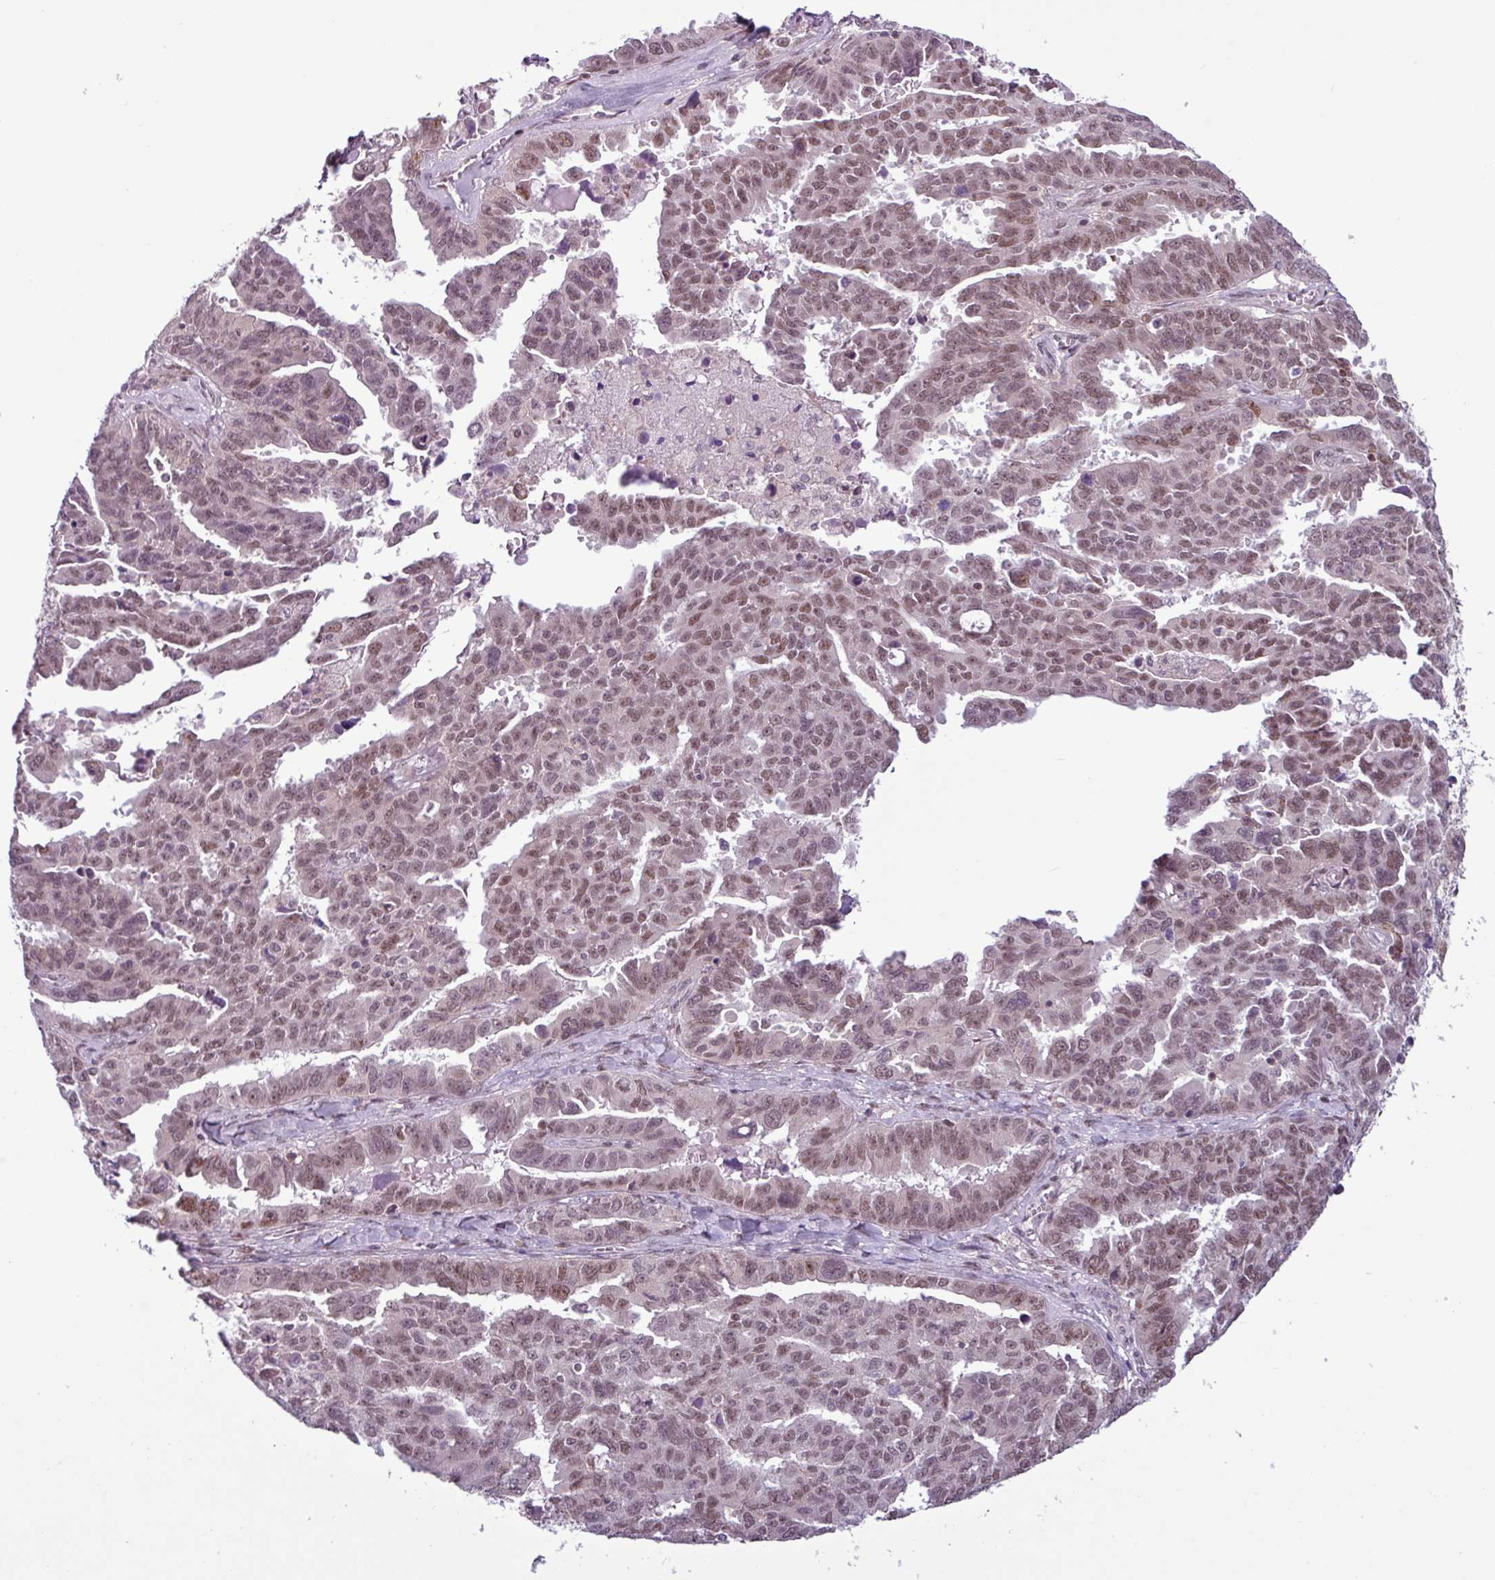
{"staining": {"intensity": "moderate", "quantity": ">75%", "location": "nuclear"}, "tissue": "ovarian cancer", "cell_type": "Tumor cells", "image_type": "cancer", "snomed": [{"axis": "morphology", "description": "Adenocarcinoma, NOS"}, {"axis": "morphology", "description": "Carcinoma, endometroid"}, {"axis": "topography", "description": "Ovary"}], "caption": "Ovarian cancer (adenocarcinoma) was stained to show a protein in brown. There is medium levels of moderate nuclear positivity in approximately >75% of tumor cells.", "gene": "NOTCH2", "patient": {"sex": "female", "age": 72}}